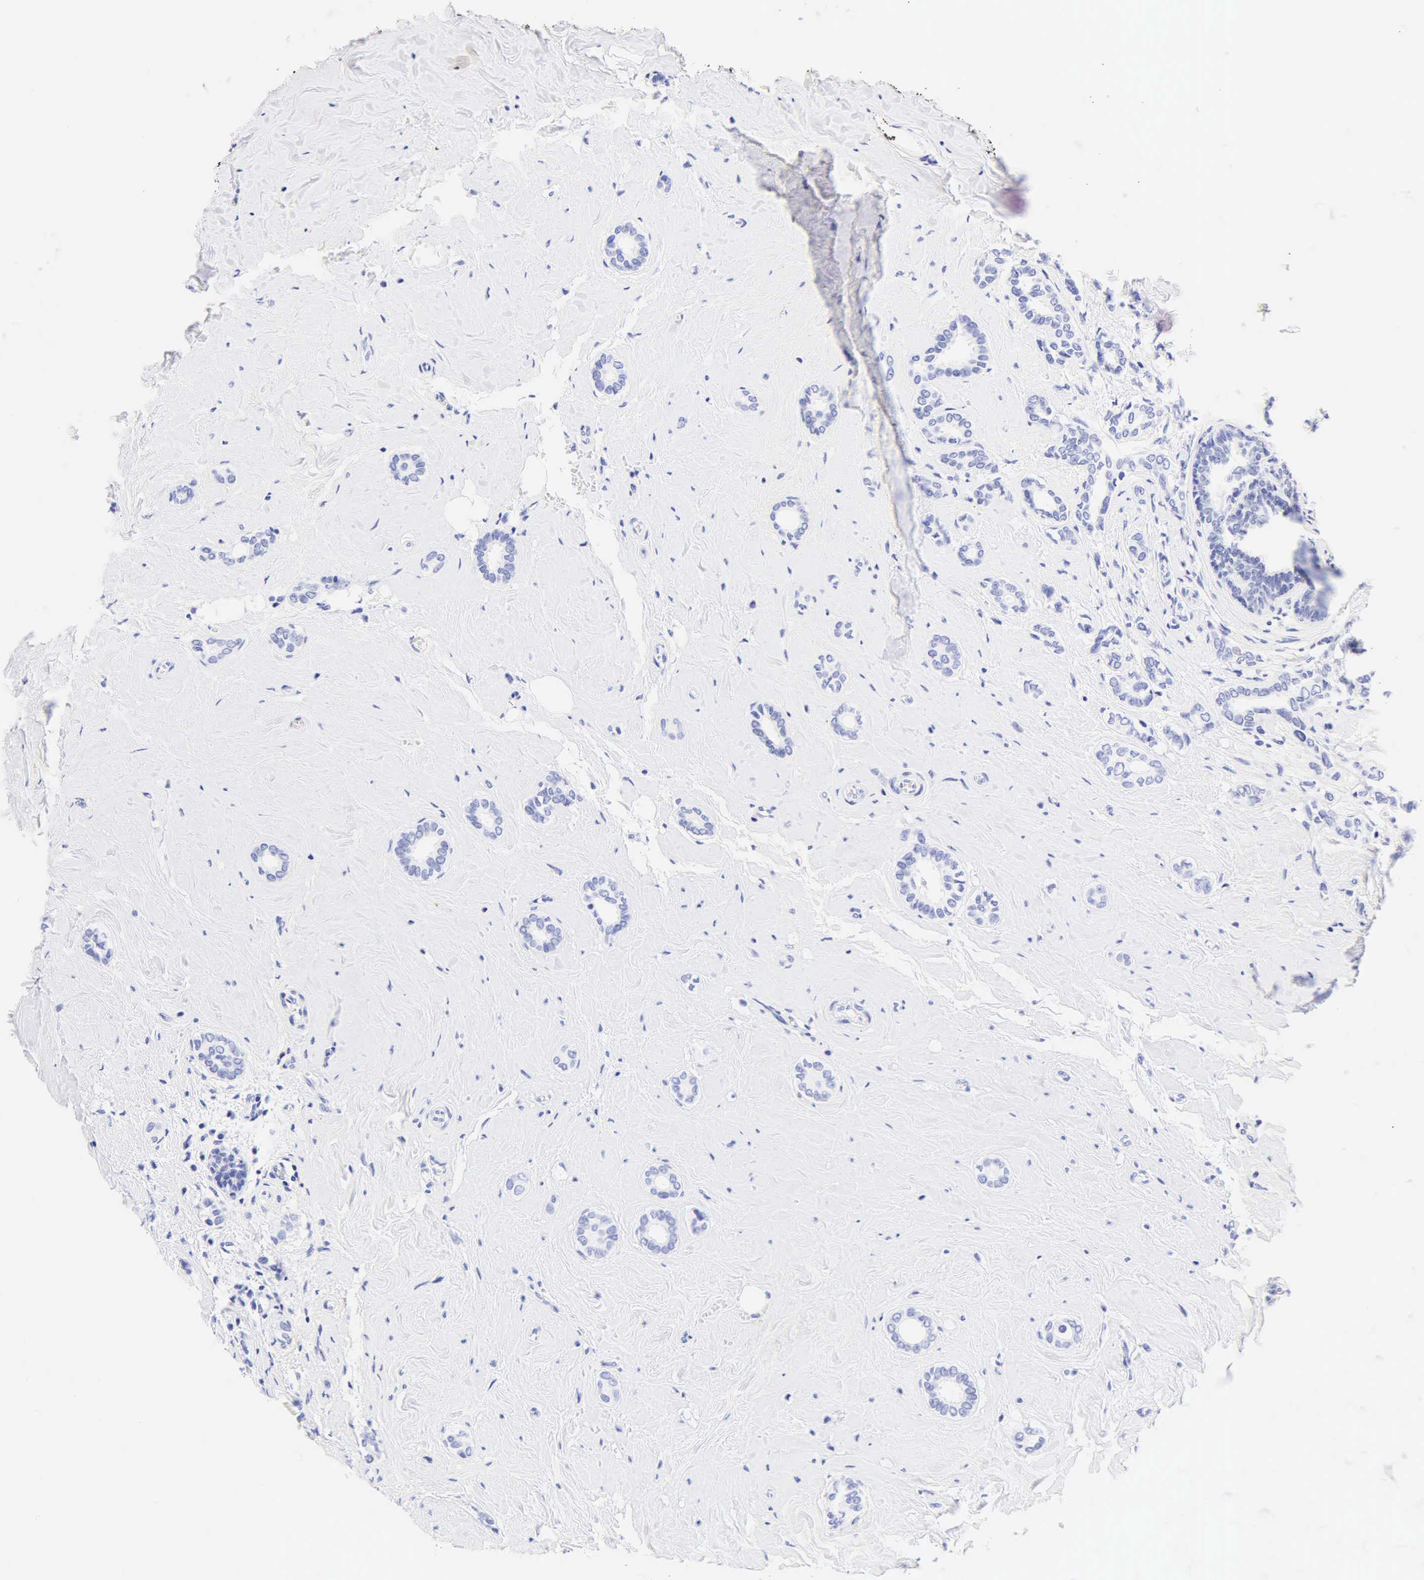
{"staining": {"intensity": "negative", "quantity": "none", "location": "none"}, "tissue": "breast cancer", "cell_type": "Tumor cells", "image_type": "cancer", "snomed": [{"axis": "morphology", "description": "Duct carcinoma"}, {"axis": "topography", "description": "Breast"}], "caption": "High magnification brightfield microscopy of breast cancer (intraductal carcinoma) stained with DAB (3,3'-diaminobenzidine) (brown) and counterstained with hematoxylin (blue): tumor cells show no significant expression. (DAB (3,3'-diaminobenzidine) IHC with hematoxylin counter stain).", "gene": "KRT20", "patient": {"sex": "female", "age": 50}}